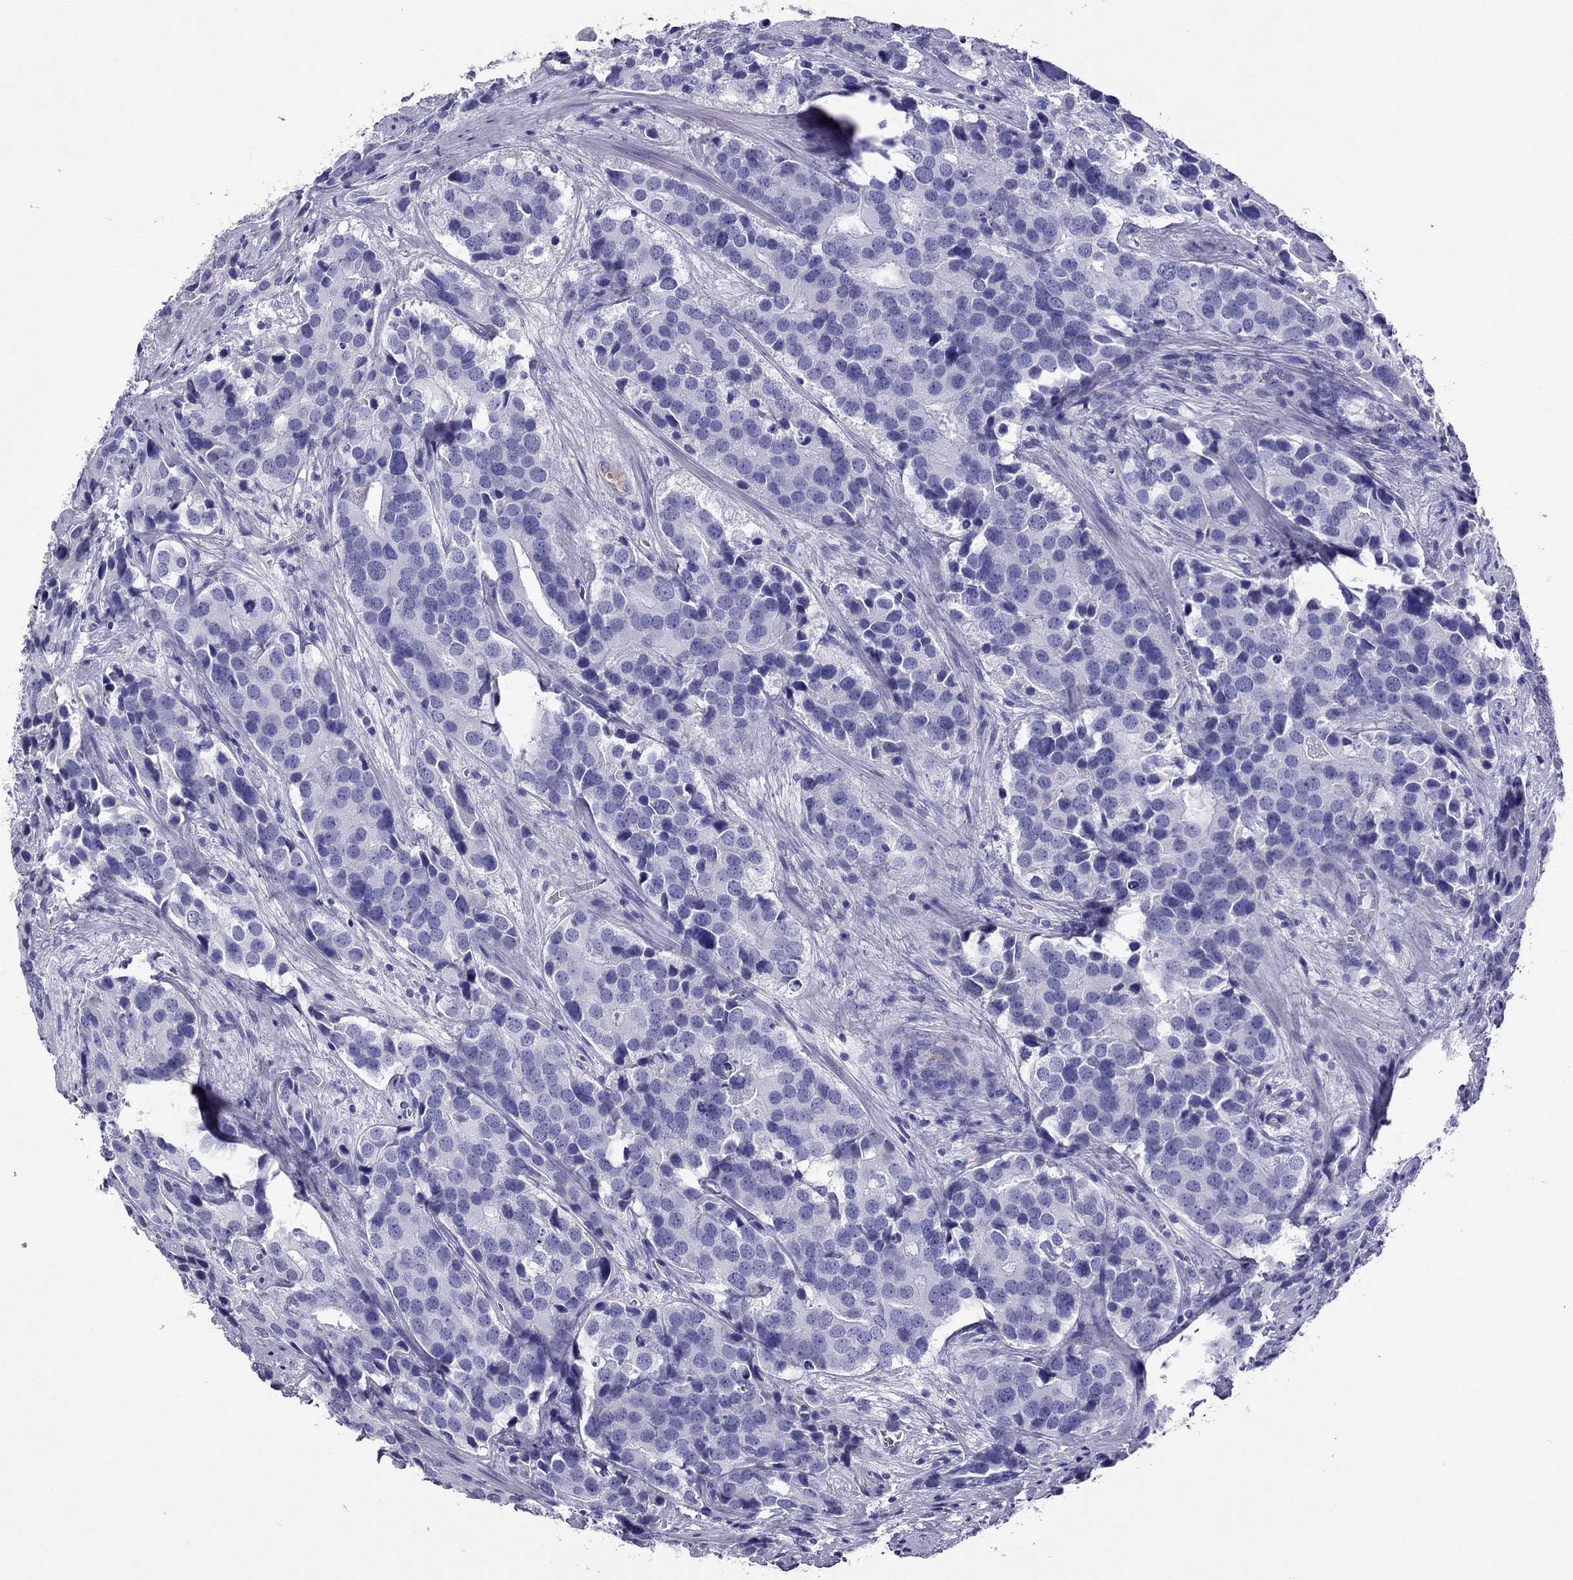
{"staining": {"intensity": "negative", "quantity": "none", "location": "none"}, "tissue": "prostate cancer", "cell_type": "Tumor cells", "image_type": "cancer", "snomed": [{"axis": "morphology", "description": "Adenocarcinoma, NOS"}, {"axis": "topography", "description": "Prostate and seminal vesicle, NOS"}], "caption": "A micrograph of adenocarcinoma (prostate) stained for a protein demonstrates no brown staining in tumor cells.", "gene": "SCART1", "patient": {"sex": "male", "age": 63}}